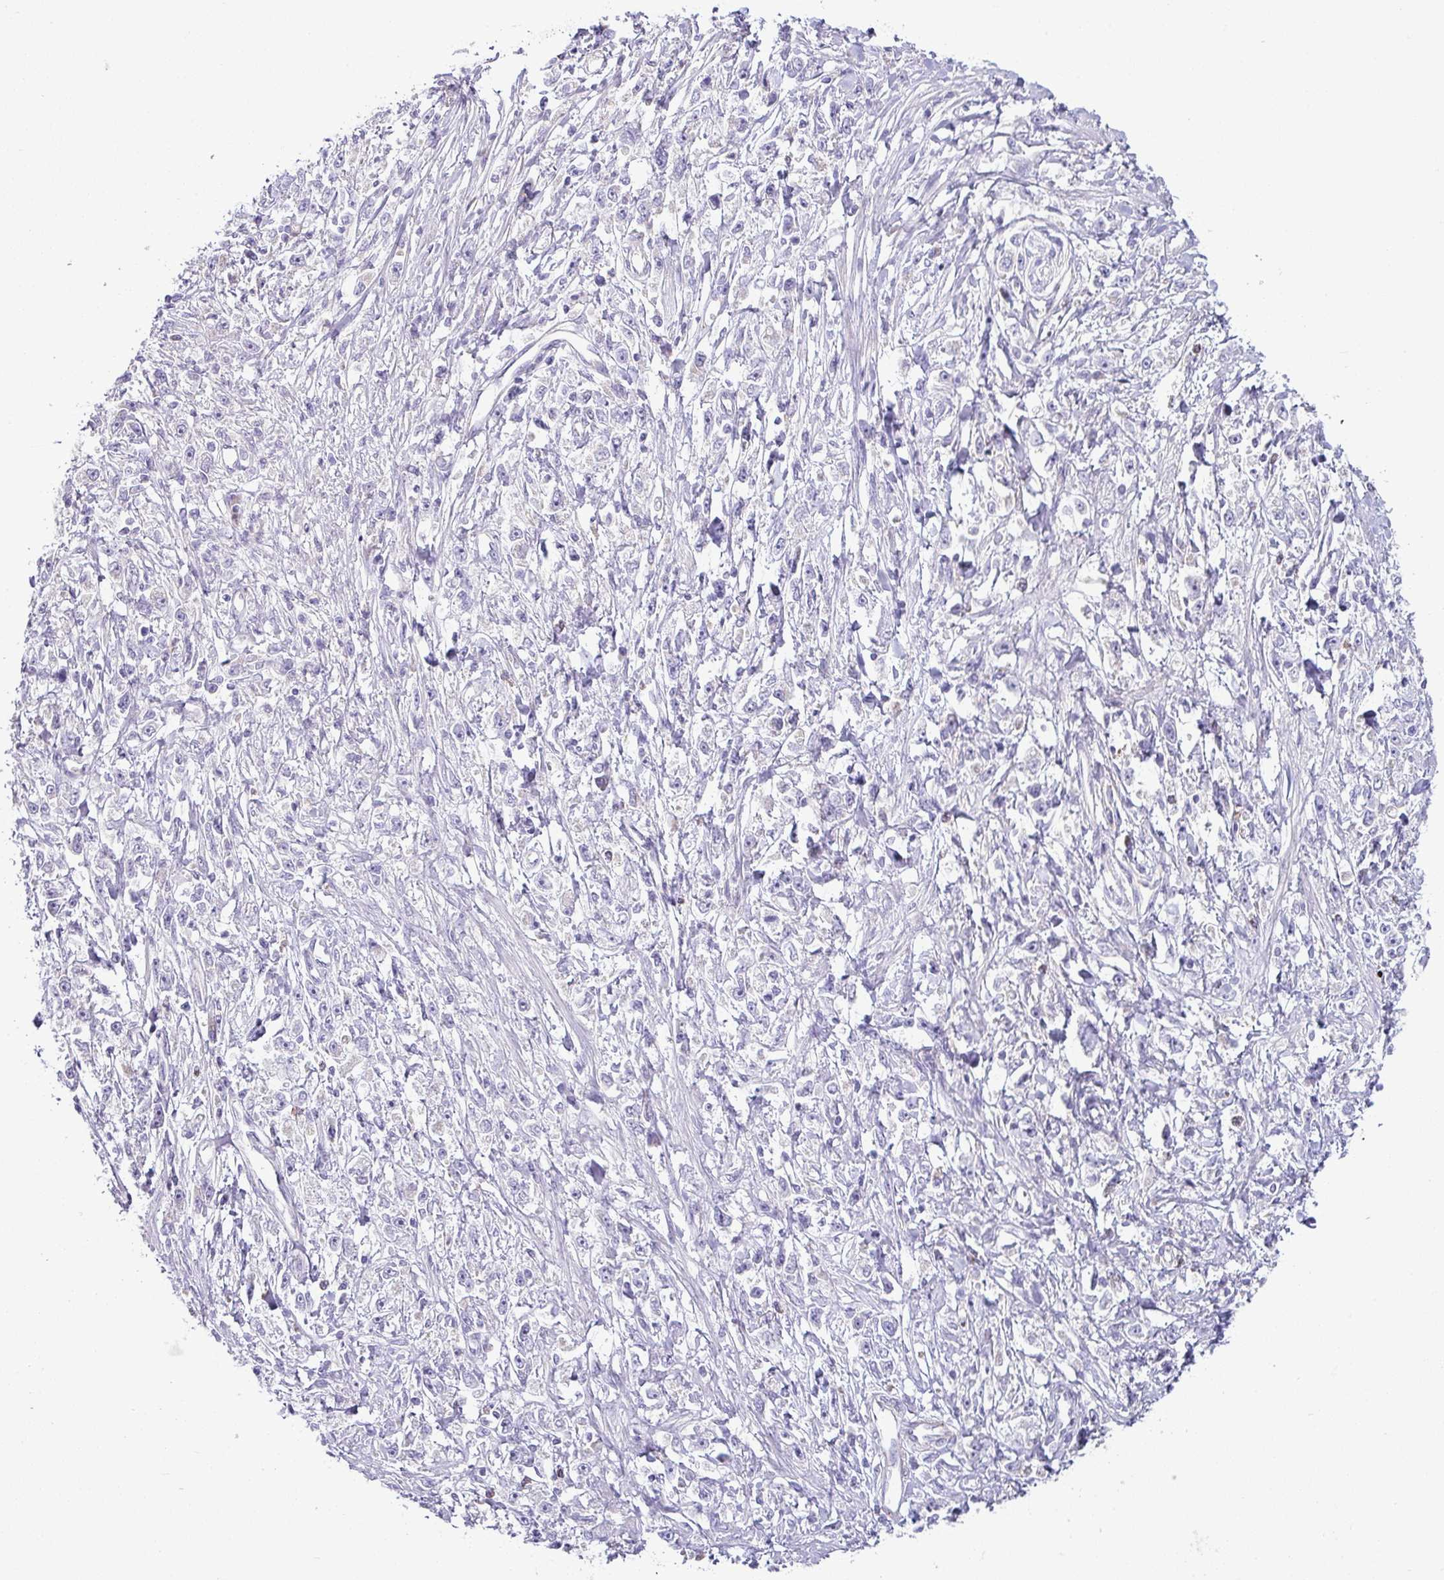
{"staining": {"intensity": "negative", "quantity": "none", "location": "none"}, "tissue": "stomach cancer", "cell_type": "Tumor cells", "image_type": "cancer", "snomed": [{"axis": "morphology", "description": "Adenocarcinoma, NOS"}, {"axis": "topography", "description": "Stomach"}], "caption": "The histopathology image demonstrates no staining of tumor cells in stomach cancer (adenocarcinoma).", "gene": "HBEGF", "patient": {"sex": "female", "age": 59}}